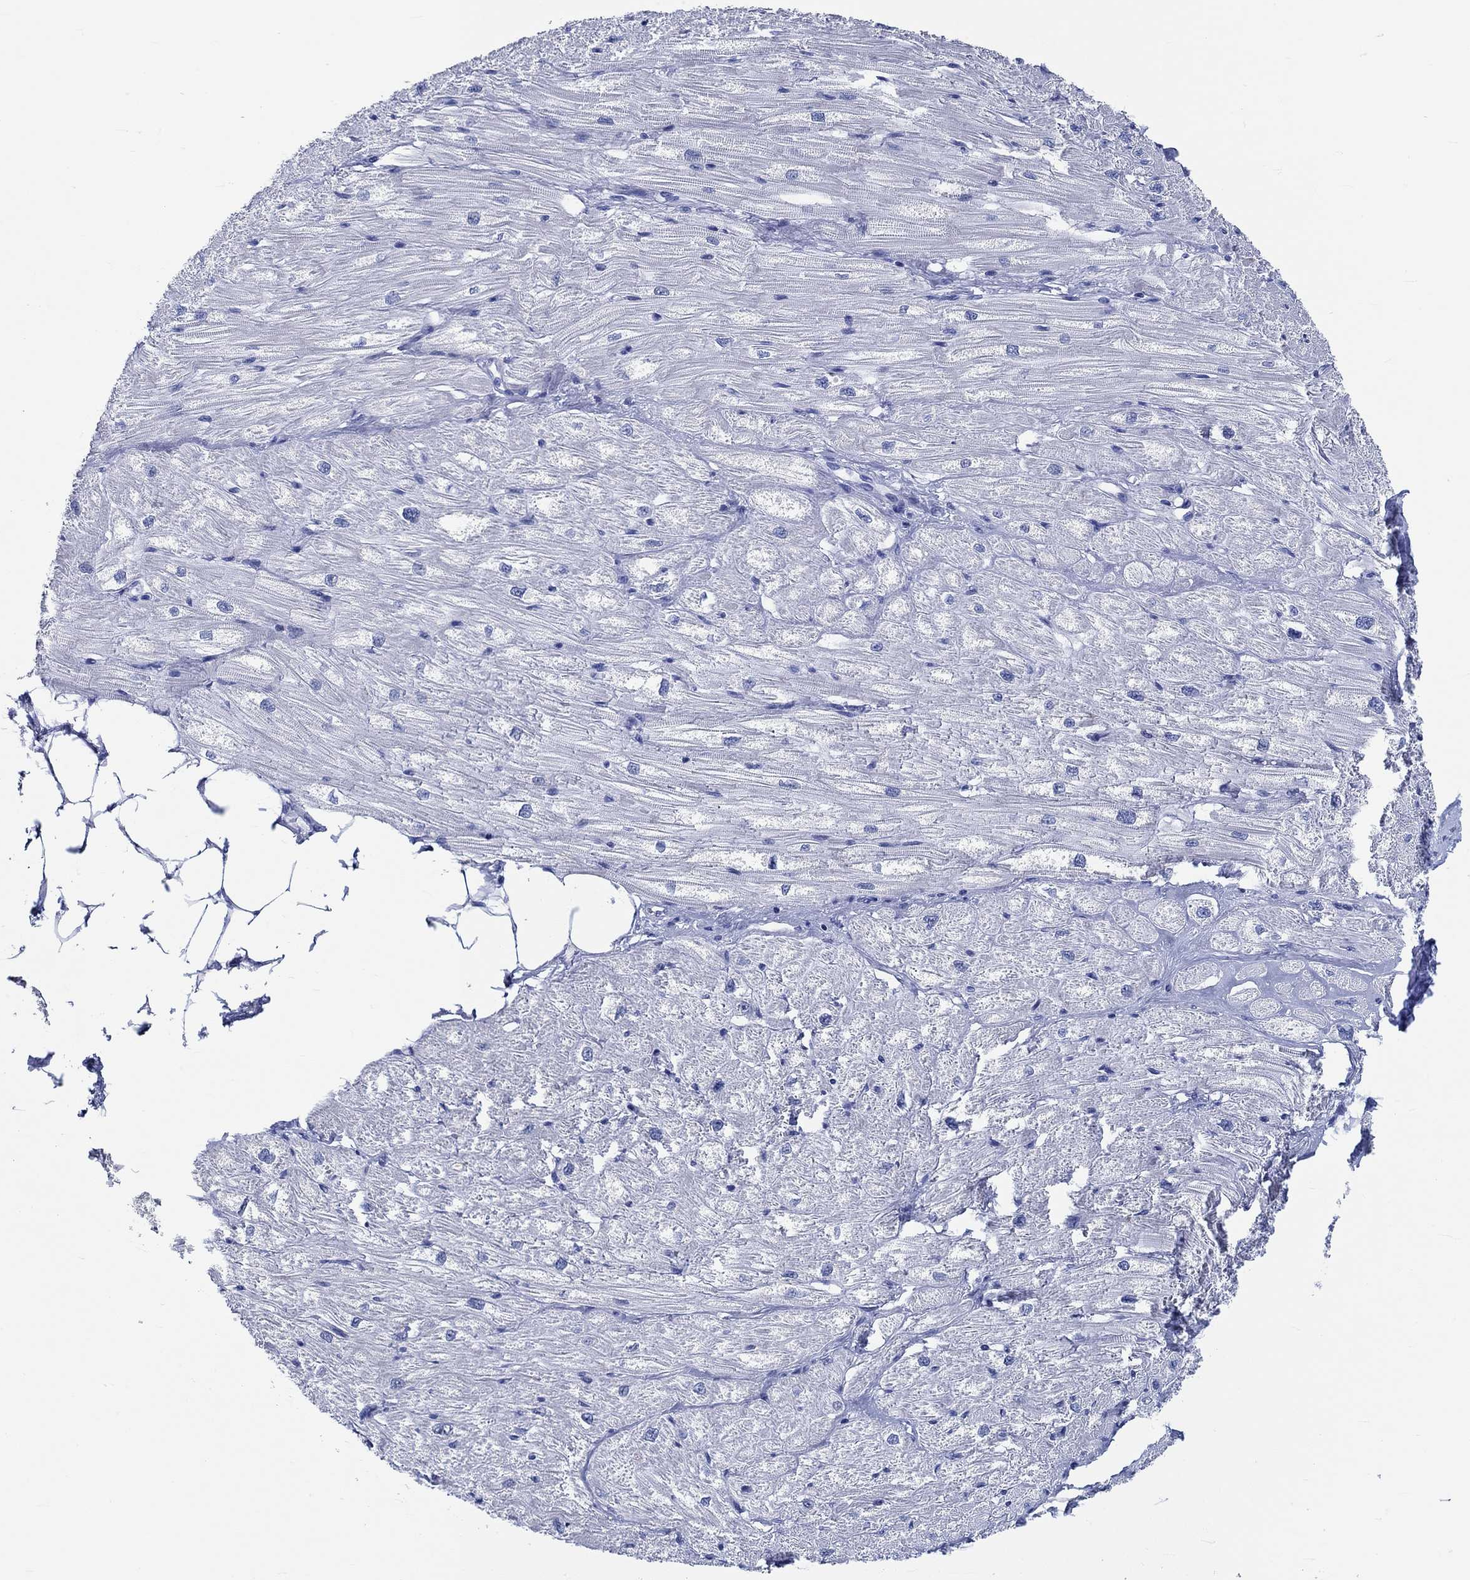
{"staining": {"intensity": "negative", "quantity": "none", "location": "none"}, "tissue": "heart muscle", "cell_type": "Cardiomyocytes", "image_type": "normal", "snomed": [{"axis": "morphology", "description": "Normal tissue, NOS"}, {"axis": "topography", "description": "Heart"}], "caption": "This histopathology image is of normal heart muscle stained with IHC to label a protein in brown with the nuclei are counter-stained blue. There is no expression in cardiomyocytes.", "gene": "ZNF446", "patient": {"sex": "male", "age": 57}}